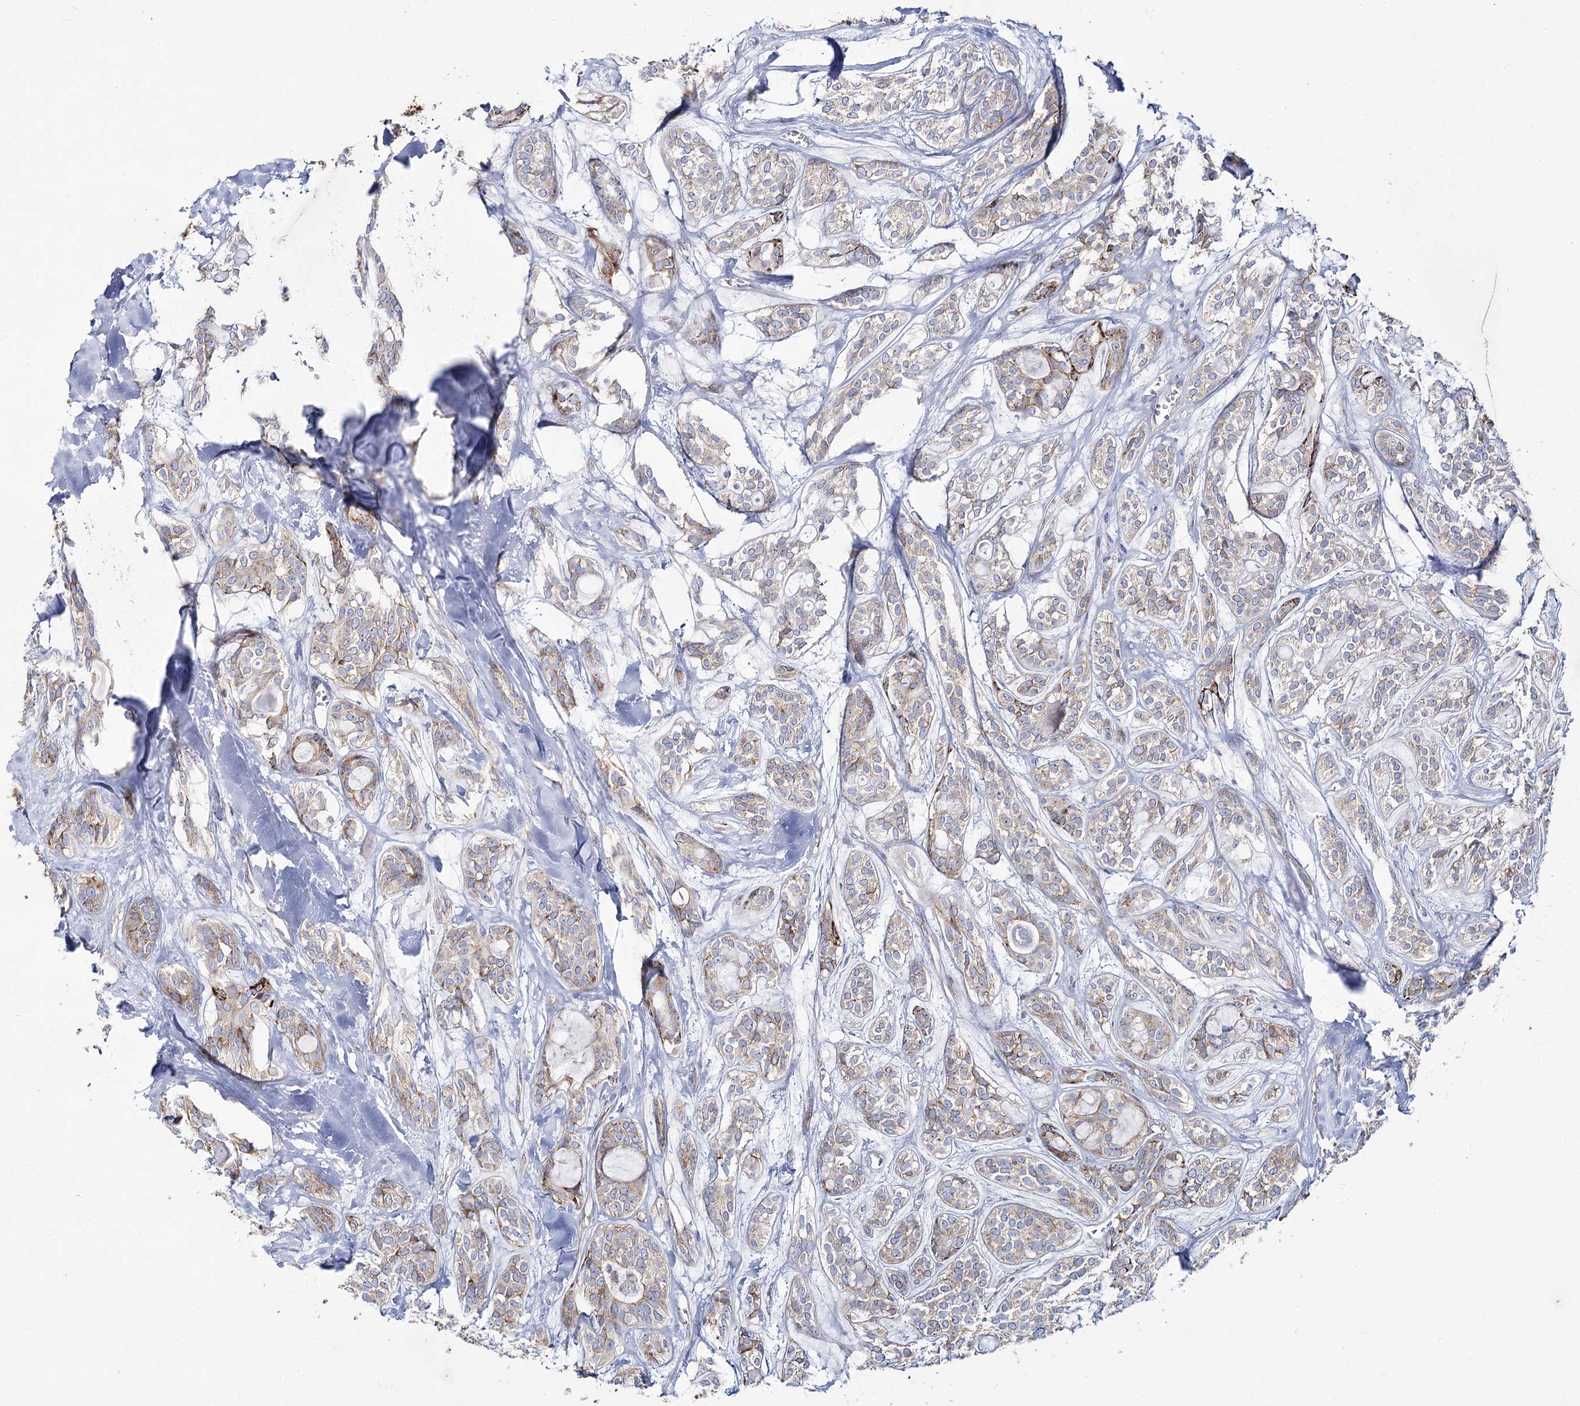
{"staining": {"intensity": "weak", "quantity": "<25%", "location": "cytoplasmic/membranous"}, "tissue": "head and neck cancer", "cell_type": "Tumor cells", "image_type": "cancer", "snomed": [{"axis": "morphology", "description": "Adenocarcinoma, NOS"}, {"axis": "topography", "description": "Head-Neck"}], "caption": "Immunohistochemistry (IHC) of human head and neck adenocarcinoma shows no positivity in tumor cells. The staining is performed using DAB brown chromogen with nuclei counter-stained in using hematoxylin.", "gene": "THUMPD3", "patient": {"sex": "male", "age": 66}}